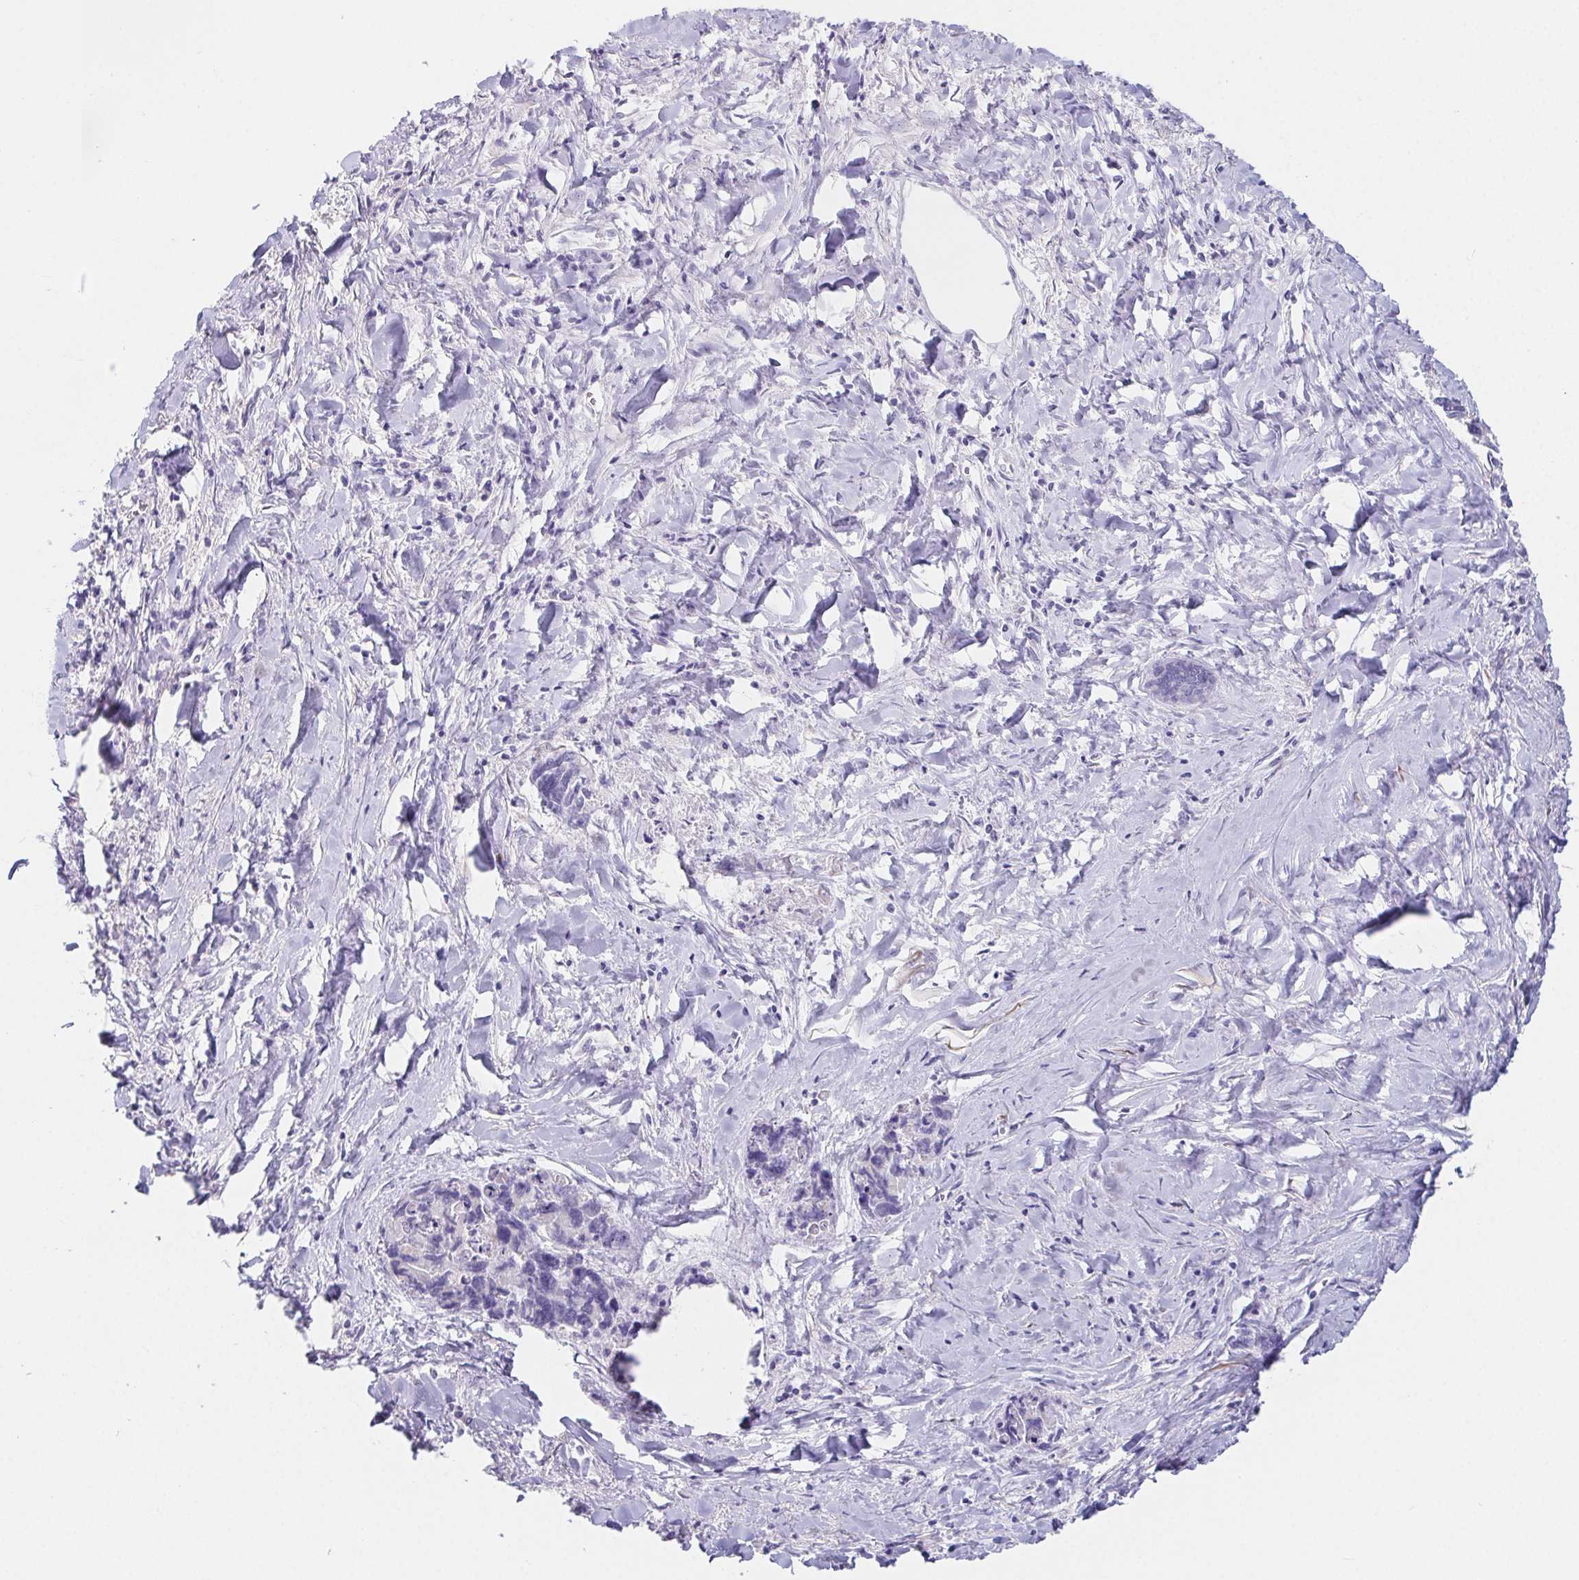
{"staining": {"intensity": "negative", "quantity": "none", "location": "none"}, "tissue": "liver cancer", "cell_type": "Tumor cells", "image_type": "cancer", "snomed": [{"axis": "morphology", "description": "Cholangiocarcinoma"}, {"axis": "topography", "description": "Liver"}], "caption": "A photomicrograph of human liver cholangiocarcinoma is negative for staining in tumor cells. (DAB (3,3'-diaminobenzidine) immunohistochemistry, high magnification).", "gene": "HDGFL1", "patient": {"sex": "male", "age": 66}}